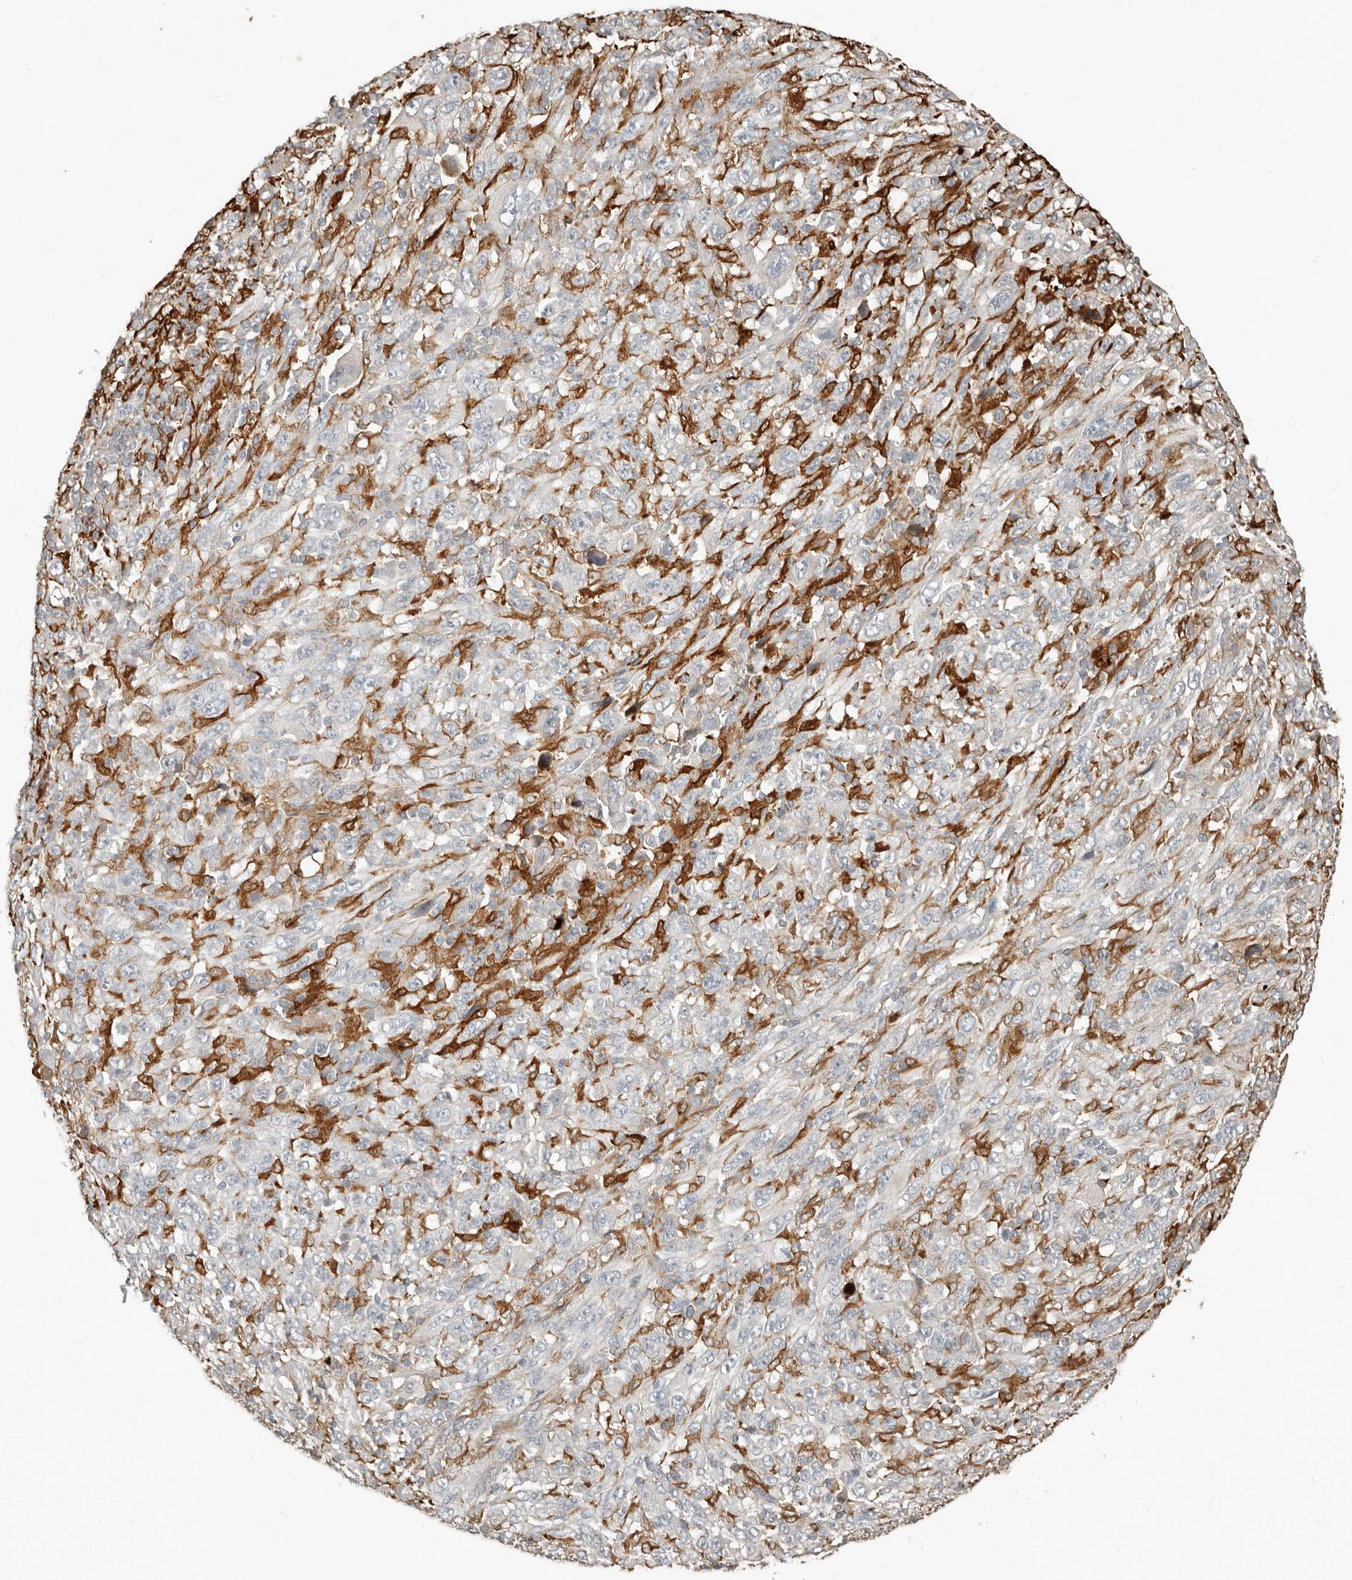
{"staining": {"intensity": "negative", "quantity": "none", "location": "none"}, "tissue": "melanoma", "cell_type": "Tumor cells", "image_type": "cancer", "snomed": [{"axis": "morphology", "description": "Malignant melanoma, Metastatic site"}, {"axis": "topography", "description": "Skin"}], "caption": "This is a histopathology image of immunohistochemistry (IHC) staining of melanoma, which shows no positivity in tumor cells.", "gene": "KLHL38", "patient": {"sex": "female", "age": 56}}